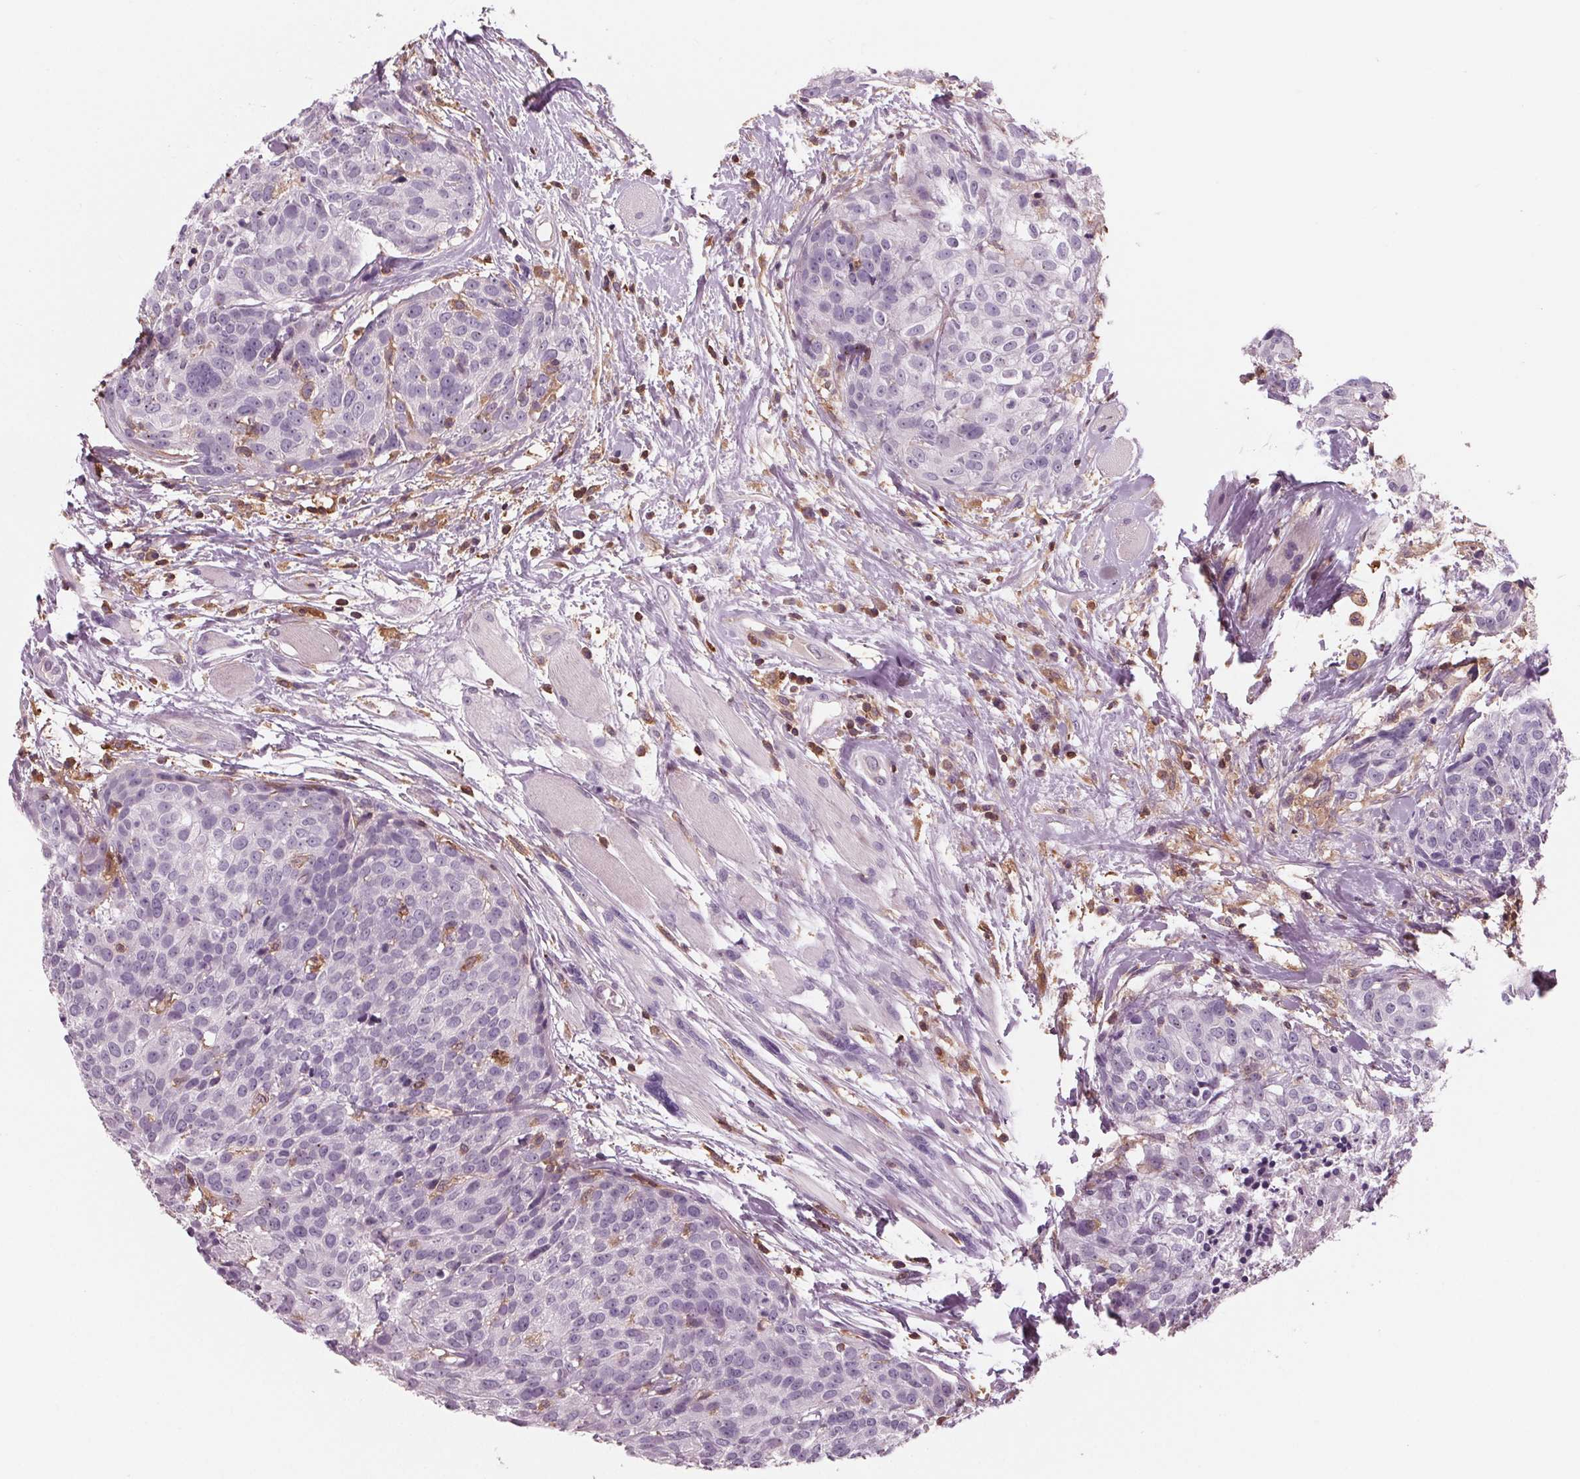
{"staining": {"intensity": "negative", "quantity": "none", "location": "none"}, "tissue": "head and neck cancer", "cell_type": "Tumor cells", "image_type": "cancer", "snomed": [{"axis": "morphology", "description": "Squamous cell carcinoma, NOS"}, {"axis": "topography", "description": "Oral tissue"}, {"axis": "topography", "description": "Head-Neck"}], "caption": "Immunohistochemistry (IHC) of human head and neck squamous cell carcinoma demonstrates no positivity in tumor cells.", "gene": "ARHGAP25", "patient": {"sex": "male", "age": 64}}